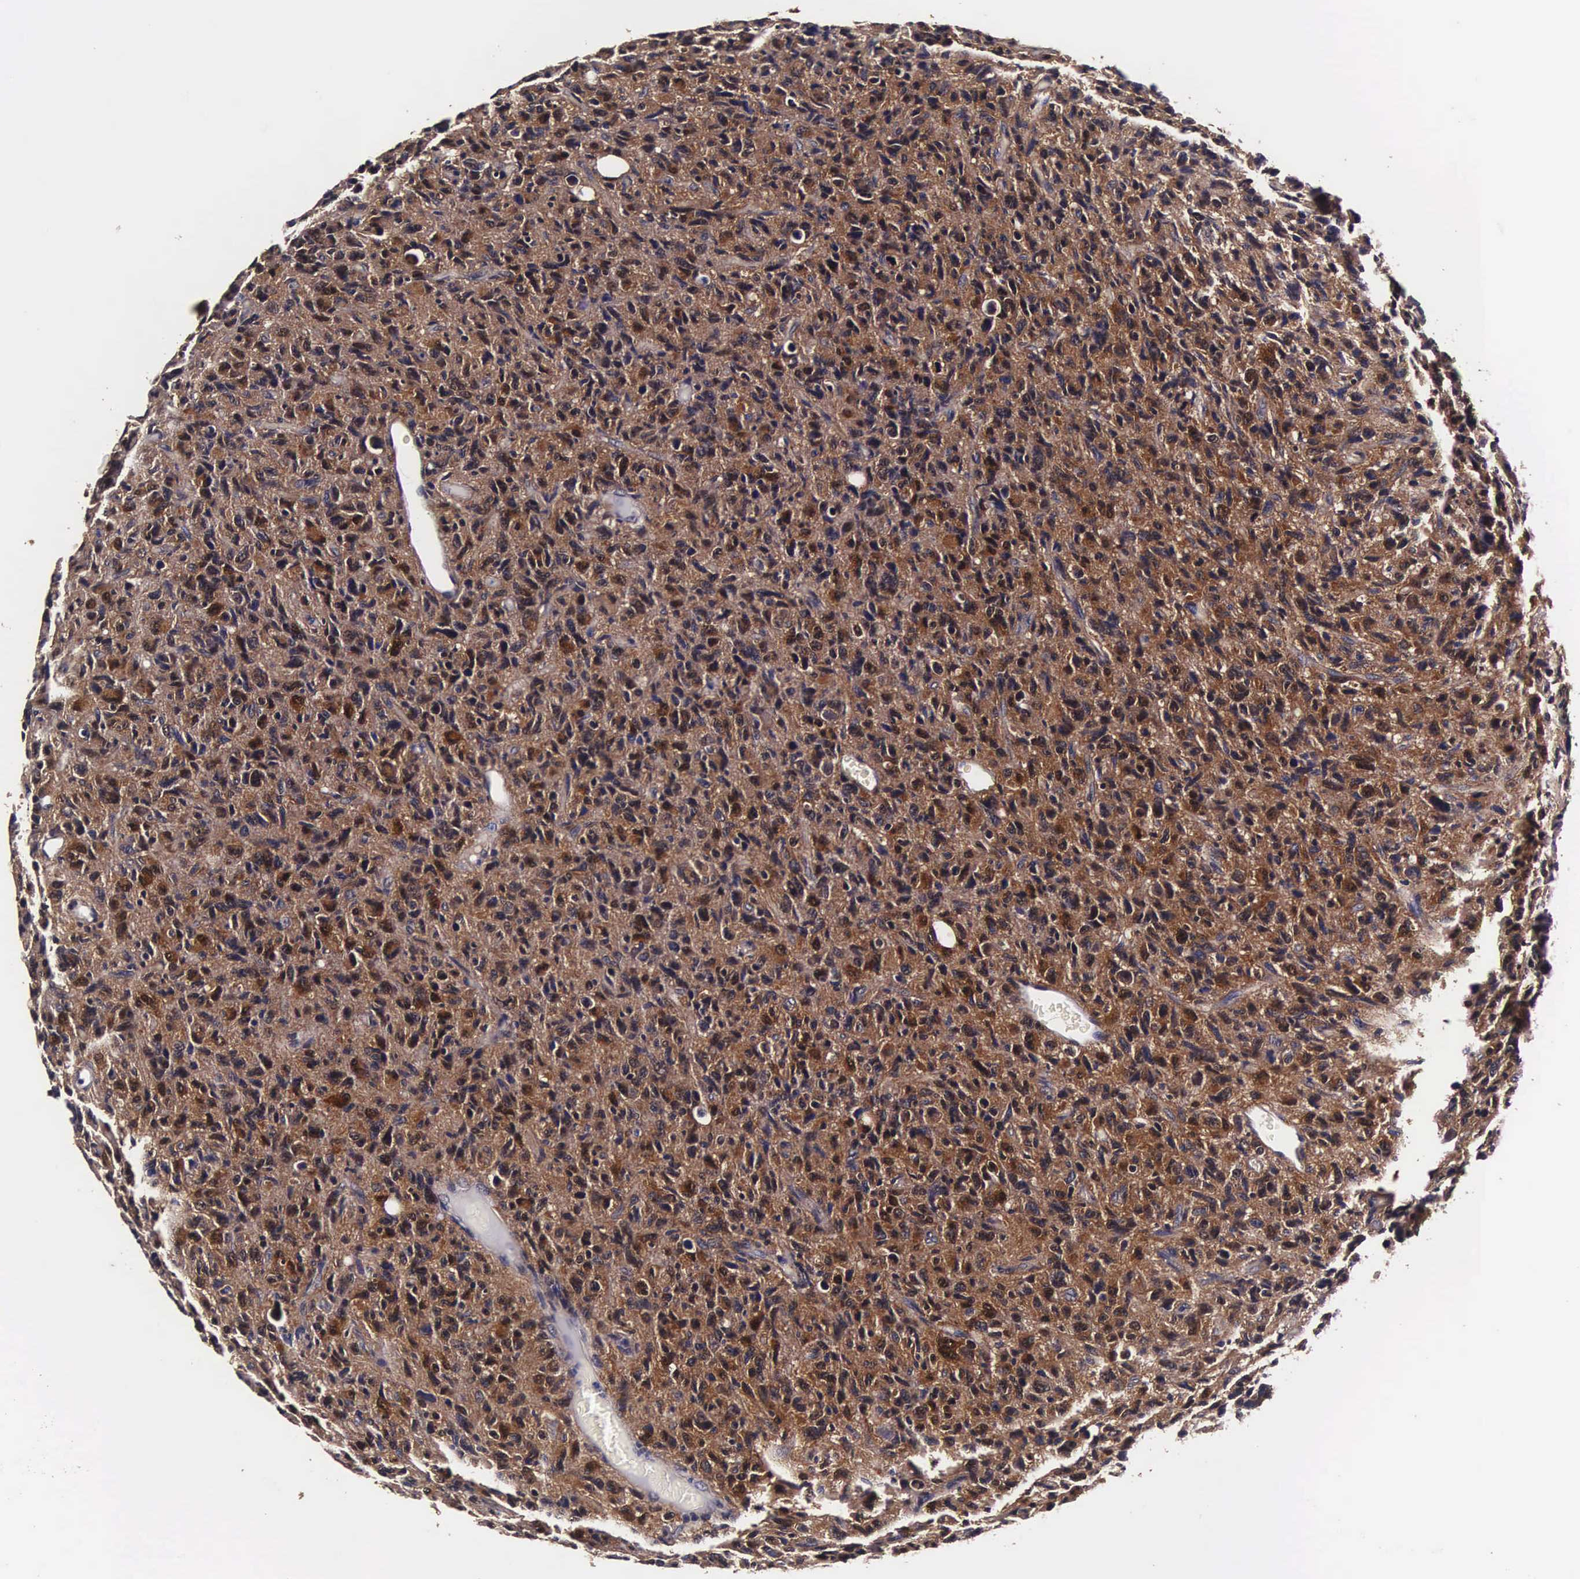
{"staining": {"intensity": "strong", "quantity": ">75%", "location": "cytoplasmic/membranous,nuclear"}, "tissue": "glioma", "cell_type": "Tumor cells", "image_type": "cancer", "snomed": [{"axis": "morphology", "description": "Glioma, malignant, High grade"}, {"axis": "topography", "description": "Brain"}], "caption": "High-magnification brightfield microscopy of glioma stained with DAB (brown) and counterstained with hematoxylin (blue). tumor cells exhibit strong cytoplasmic/membranous and nuclear positivity is present in approximately>75% of cells.", "gene": "TECPR2", "patient": {"sex": "female", "age": 60}}